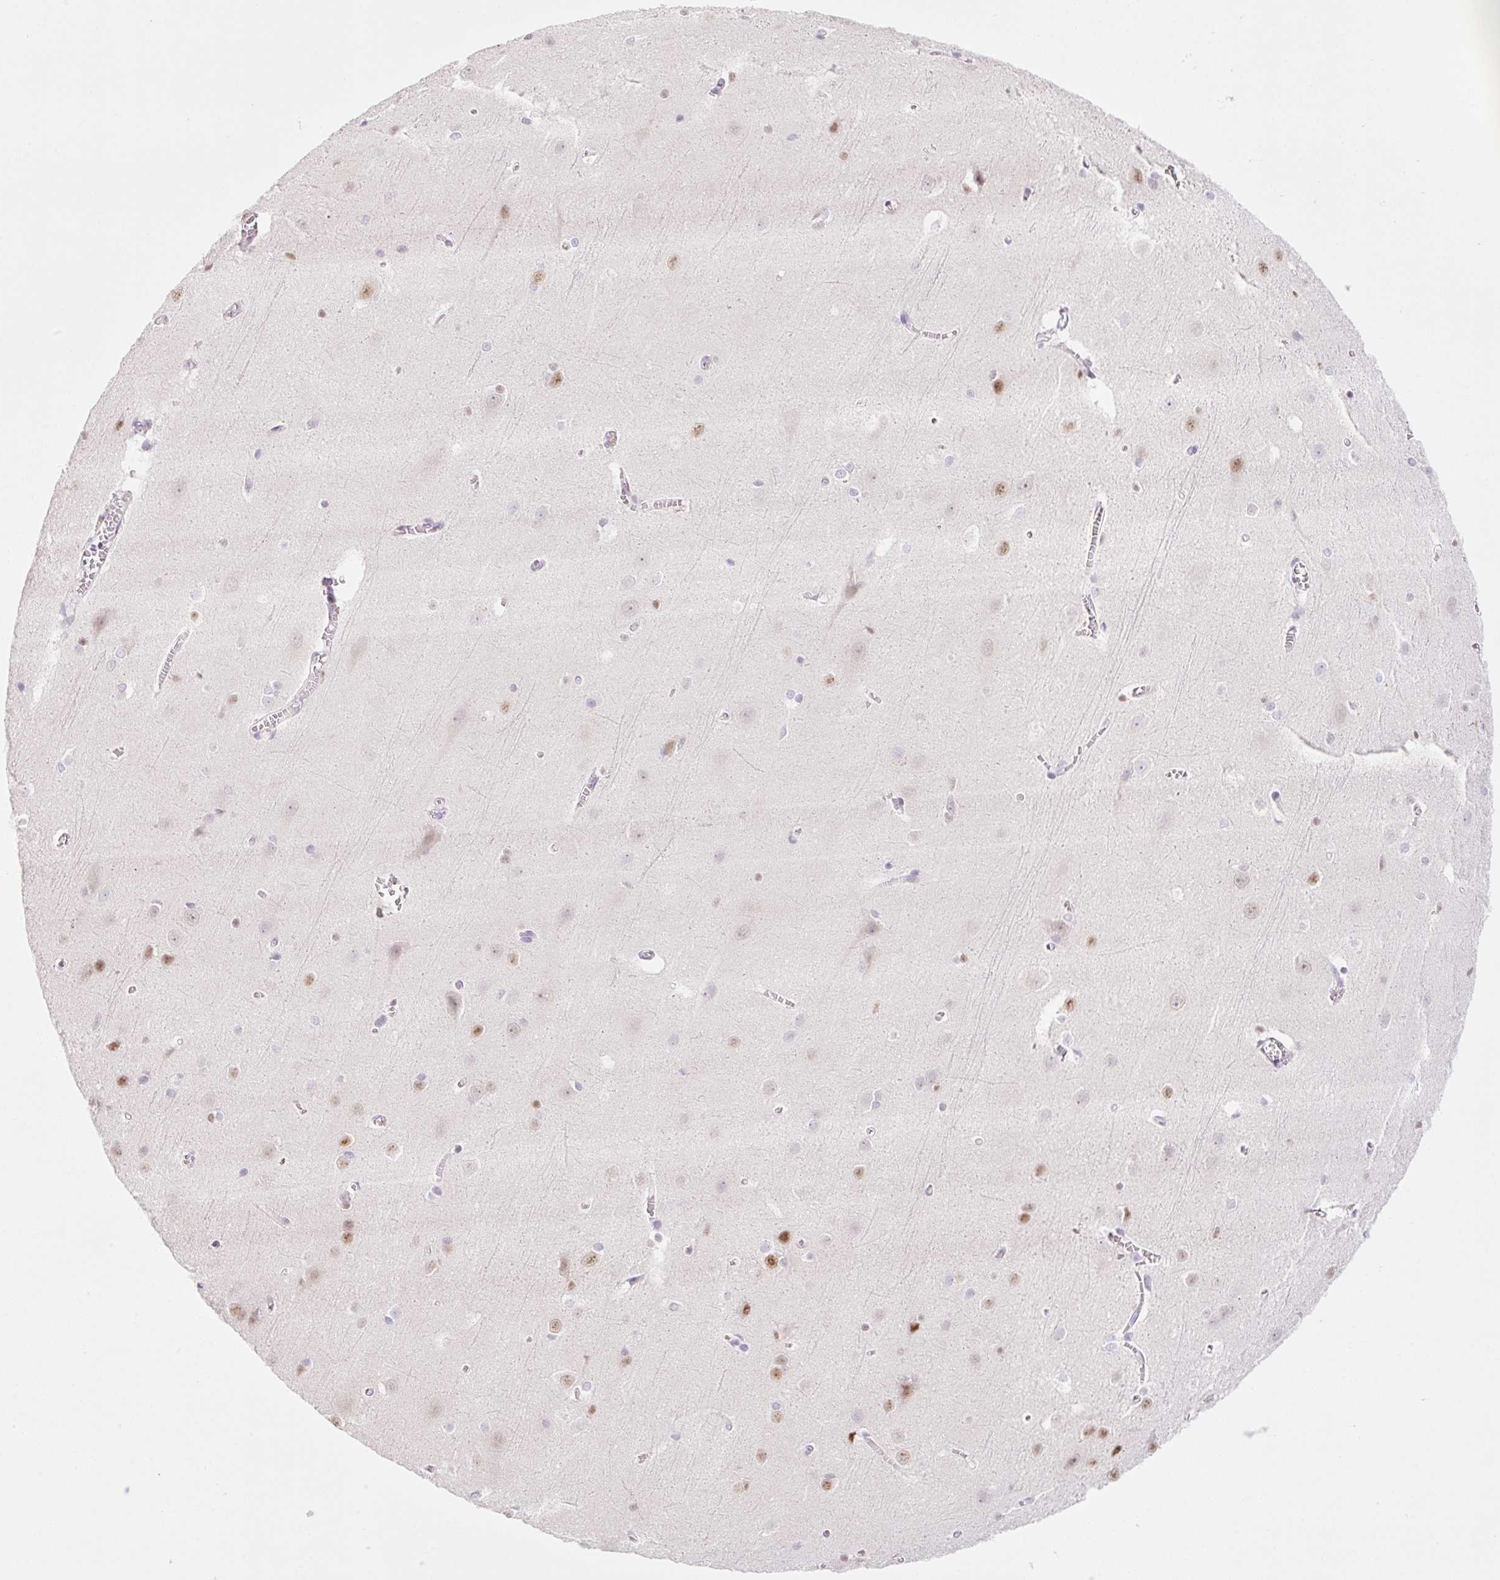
{"staining": {"intensity": "negative", "quantity": "none", "location": "none"}, "tissue": "cerebral cortex", "cell_type": "Endothelial cells", "image_type": "normal", "snomed": [{"axis": "morphology", "description": "Normal tissue, NOS"}, {"axis": "topography", "description": "Cerebral cortex"}], "caption": "Protein analysis of normal cerebral cortex demonstrates no significant staining in endothelial cells. (Brightfield microscopy of DAB (3,3'-diaminobenzidine) IHC at high magnification).", "gene": "TLE3", "patient": {"sex": "male", "age": 37}}